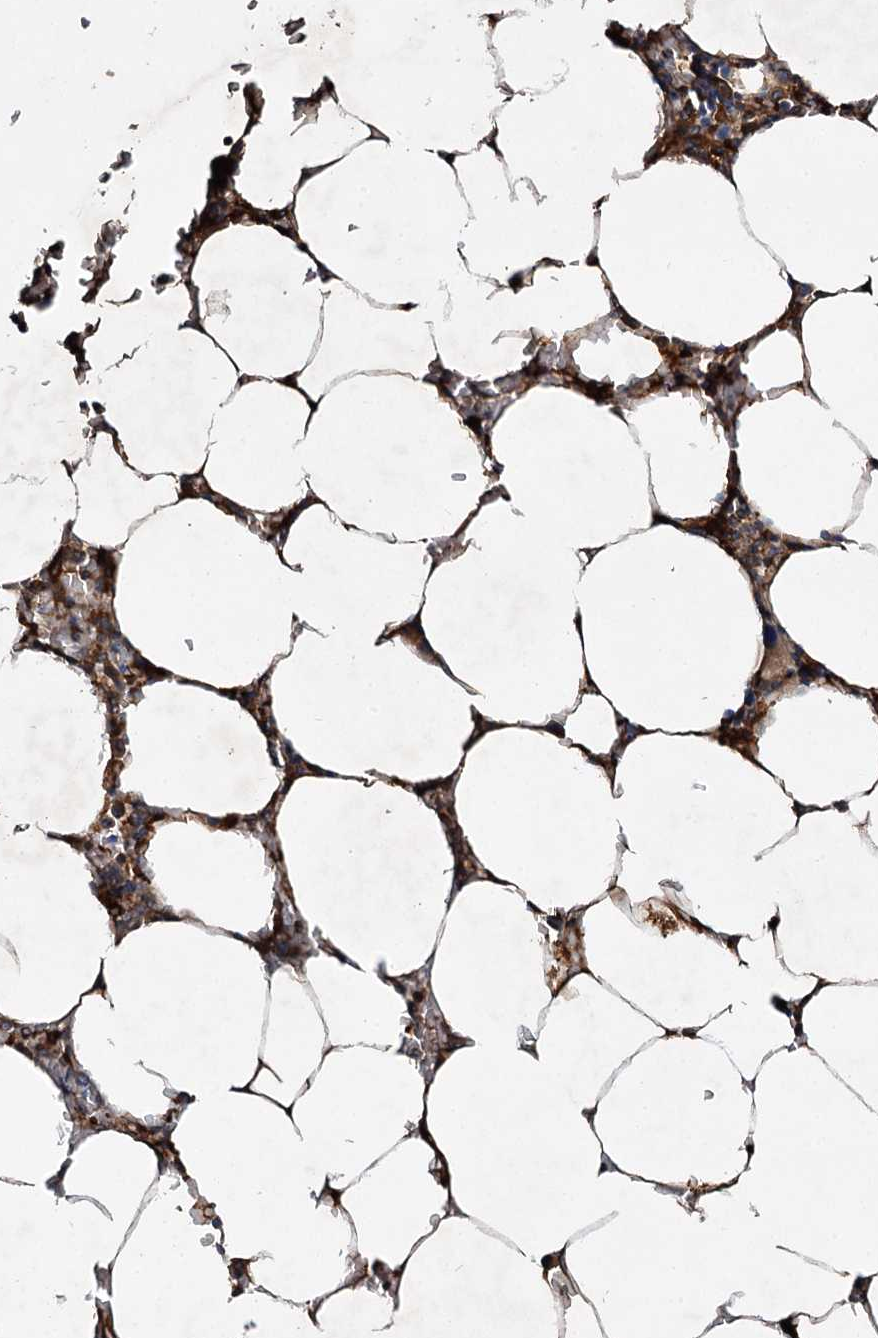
{"staining": {"intensity": "strong", "quantity": ">75%", "location": "cytoplasmic/membranous"}, "tissue": "bone marrow", "cell_type": "Hematopoietic cells", "image_type": "normal", "snomed": [{"axis": "morphology", "description": "Normal tissue, NOS"}, {"axis": "topography", "description": "Bone marrow"}], "caption": "The image reveals a brown stain indicating the presence of a protein in the cytoplasmic/membranous of hematopoietic cells in bone marrow.", "gene": "DPEP2", "patient": {"sex": "male", "age": 70}}